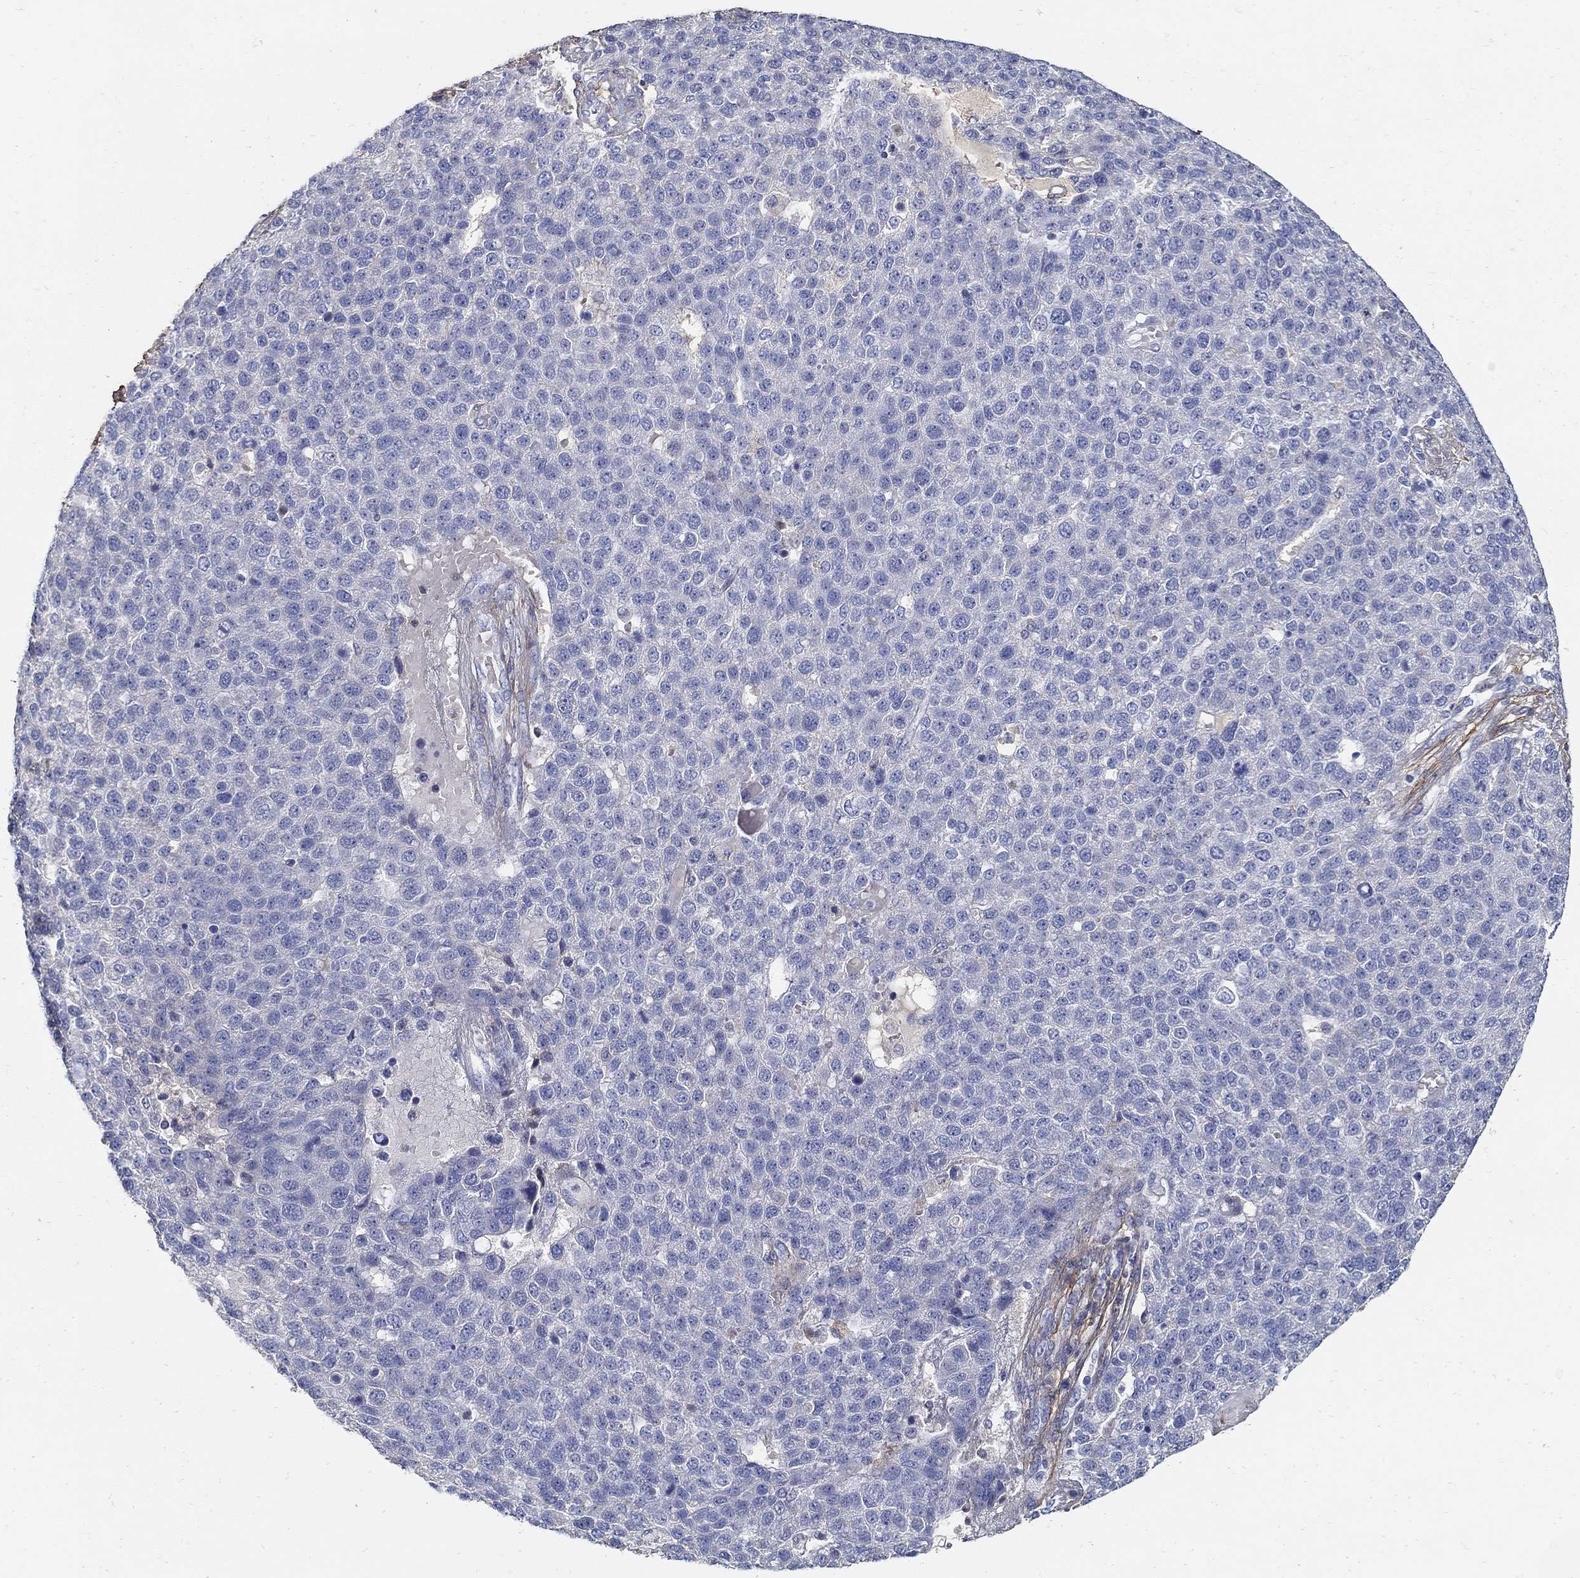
{"staining": {"intensity": "negative", "quantity": "none", "location": "none"}, "tissue": "pancreatic cancer", "cell_type": "Tumor cells", "image_type": "cancer", "snomed": [{"axis": "morphology", "description": "Adenocarcinoma, NOS"}, {"axis": "topography", "description": "Pancreas"}], "caption": "Protein analysis of pancreatic adenocarcinoma displays no significant positivity in tumor cells.", "gene": "TGFBI", "patient": {"sex": "female", "age": 61}}